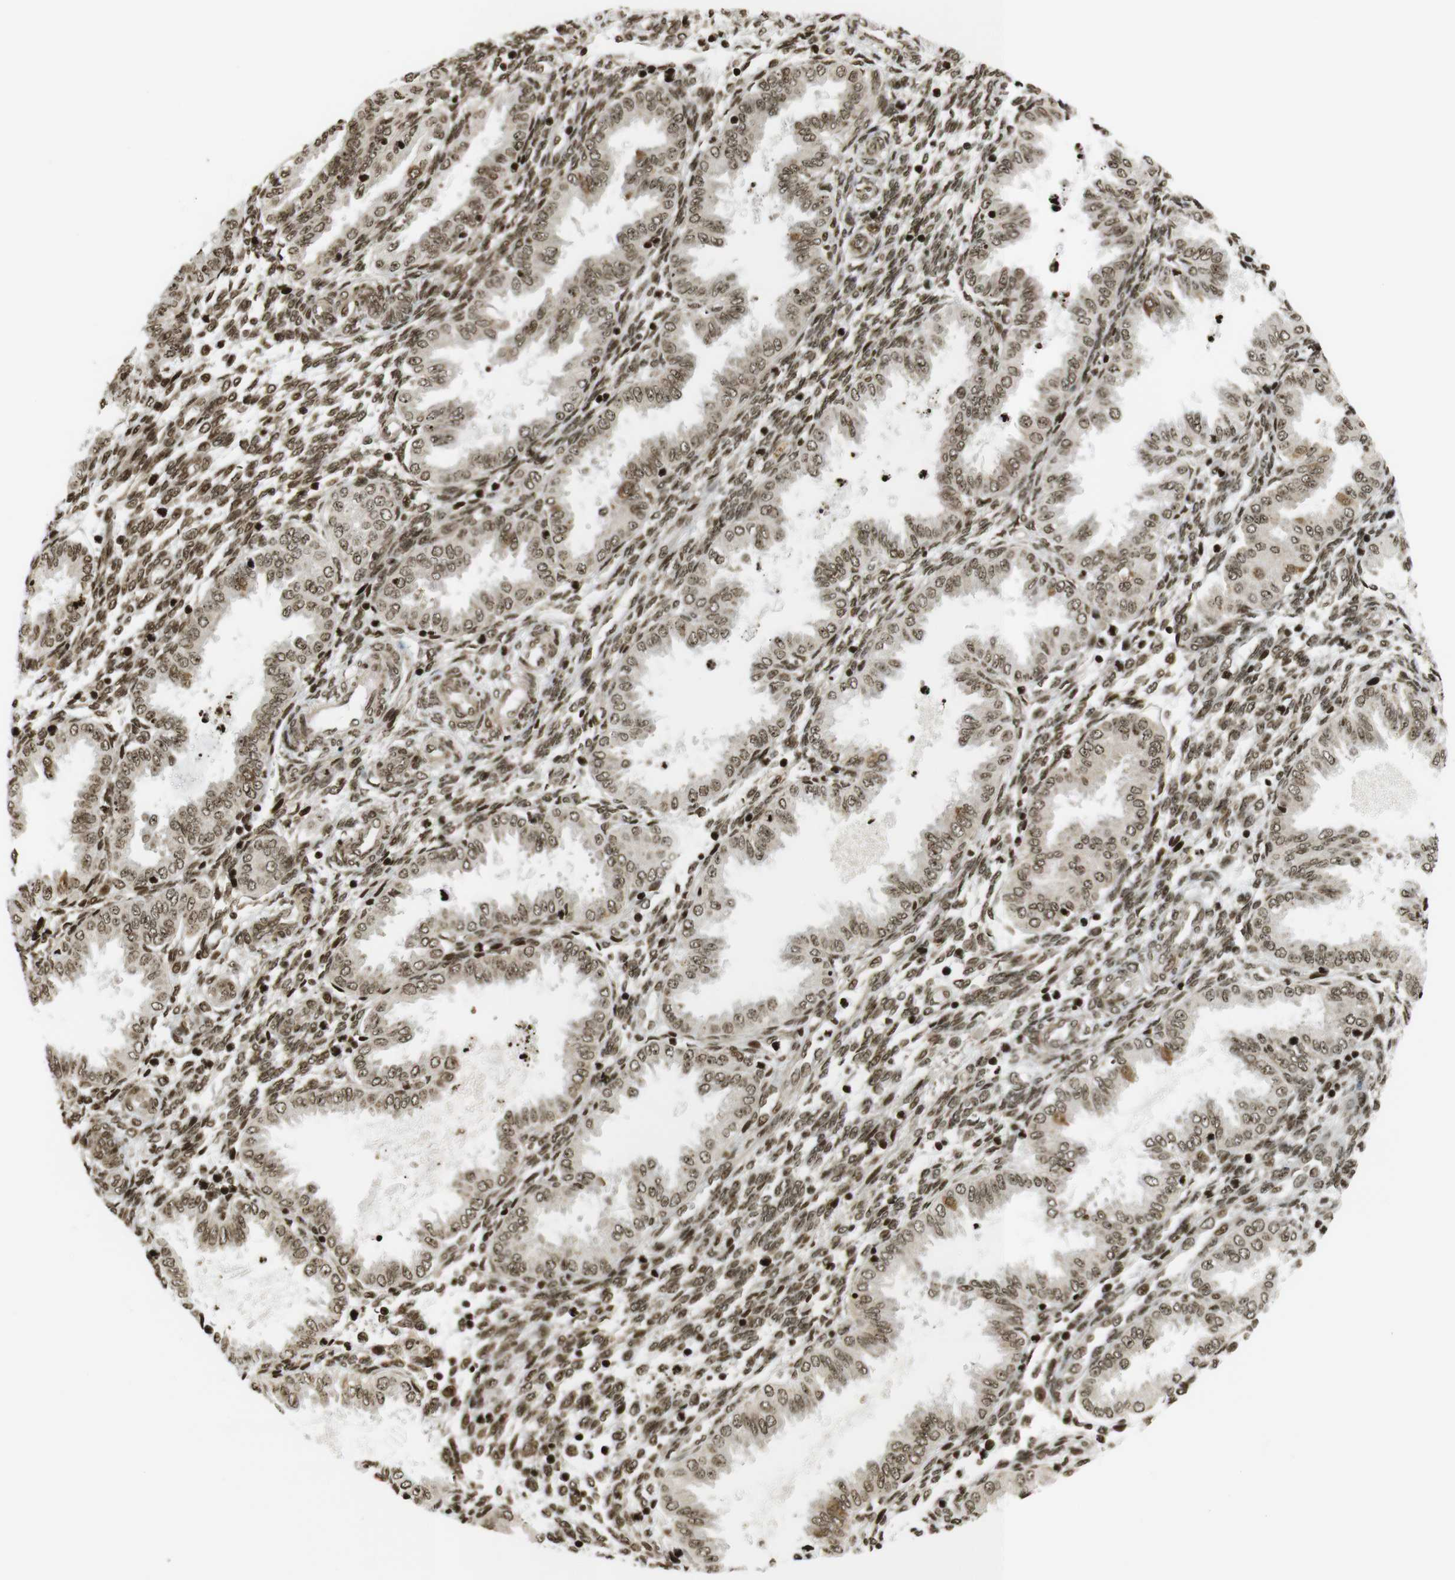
{"staining": {"intensity": "moderate", "quantity": ">75%", "location": "nuclear"}, "tissue": "endometrium", "cell_type": "Cells in endometrial stroma", "image_type": "normal", "snomed": [{"axis": "morphology", "description": "Normal tissue, NOS"}, {"axis": "topography", "description": "Endometrium"}], "caption": "Brown immunohistochemical staining in unremarkable human endometrium shows moderate nuclear expression in about >75% of cells in endometrial stroma.", "gene": "RUVBL2", "patient": {"sex": "female", "age": 33}}